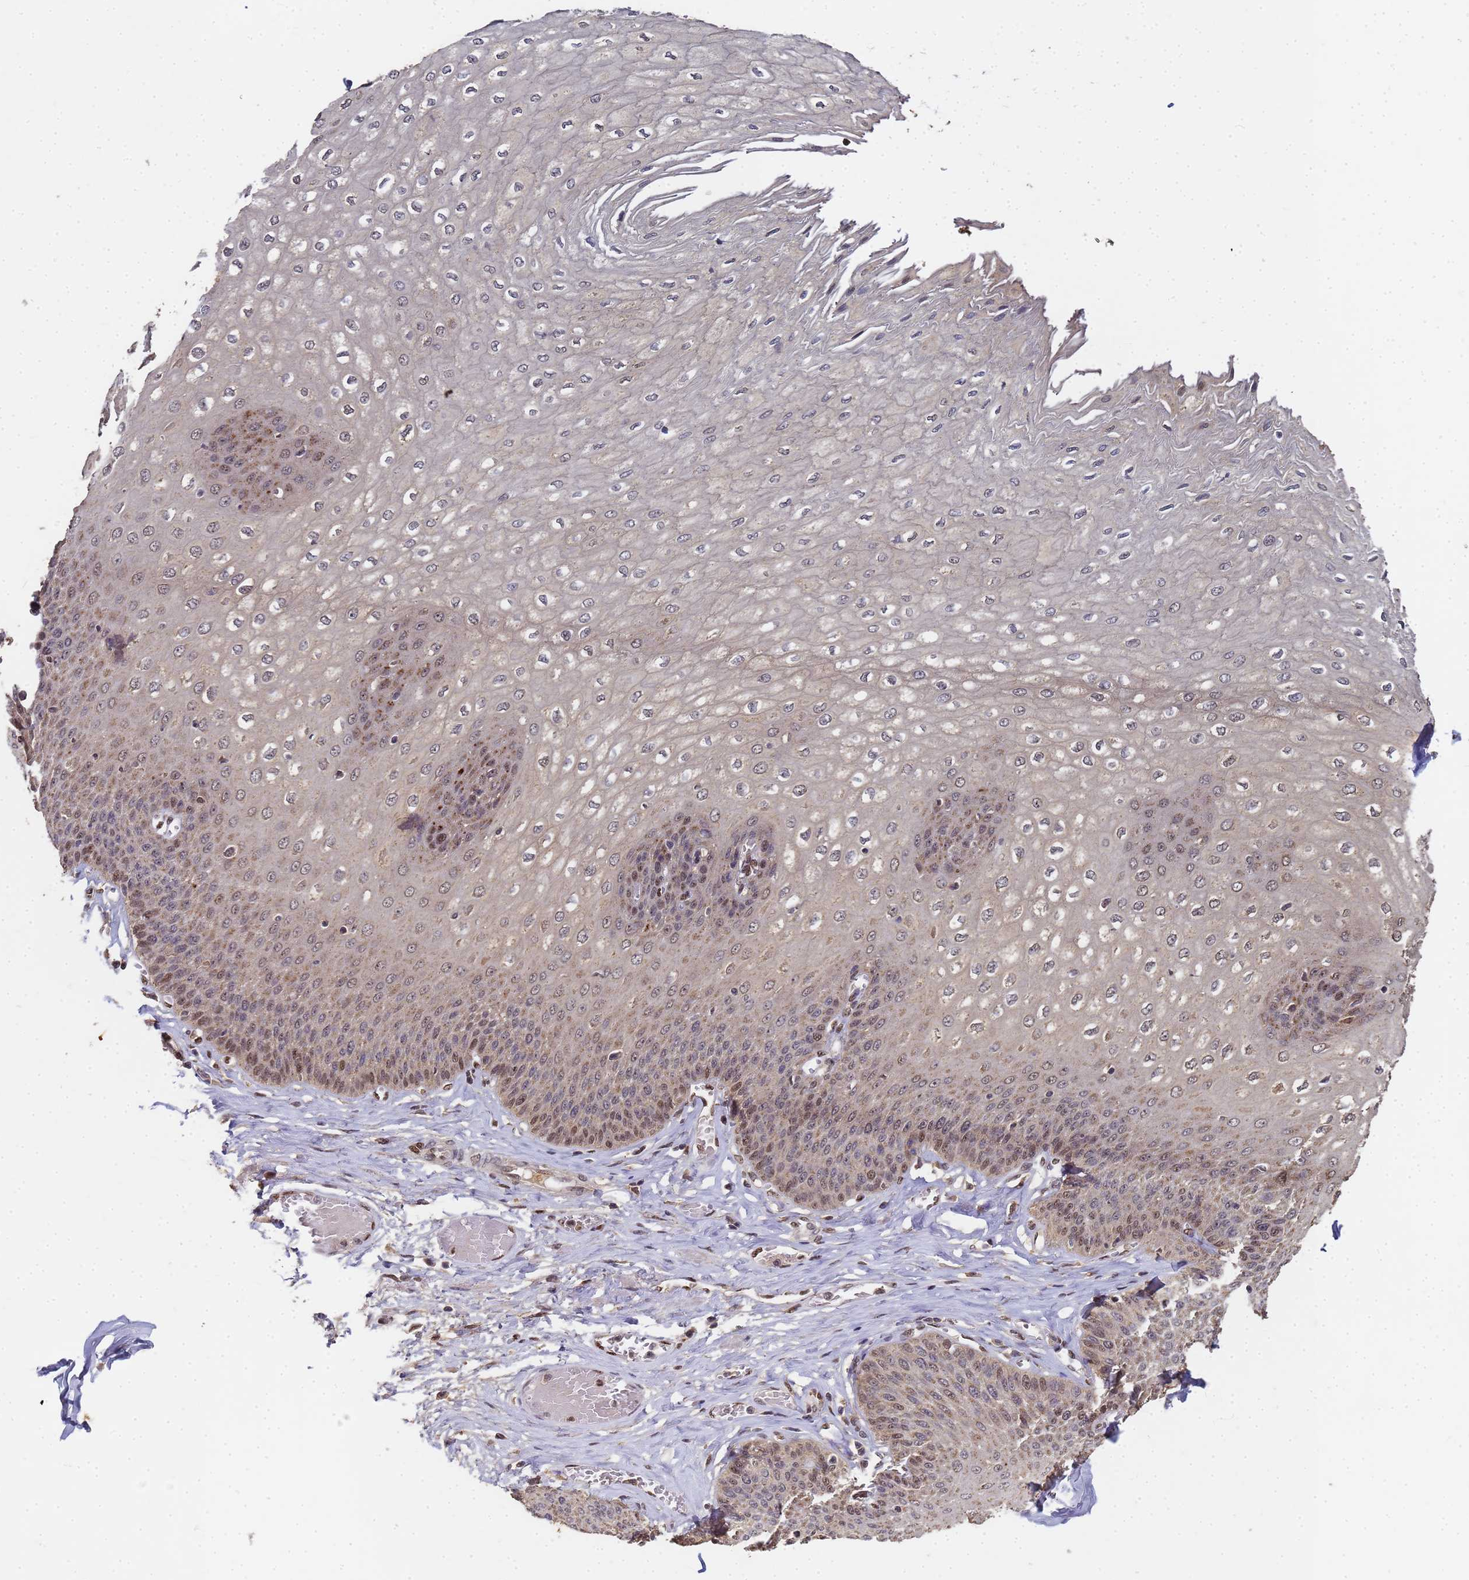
{"staining": {"intensity": "moderate", "quantity": "25%-75%", "location": "nuclear"}, "tissue": "esophagus", "cell_type": "Squamous epithelial cells", "image_type": "normal", "snomed": [{"axis": "morphology", "description": "Normal tissue, NOS"}, {"axis": "topography", "description": "Esophagus"}], "caption": "High-magnification brightfield microscopy of unremarkable esophagus stained with DAB (brown) and counterstained with hematoxylin (blue). squamous epithelial cells exhibit moderate nuclear staining is appreciated in about25%-75% of cells.", "gene": "SECISBP2", "patient": {"sex": "male", "age": 60}}